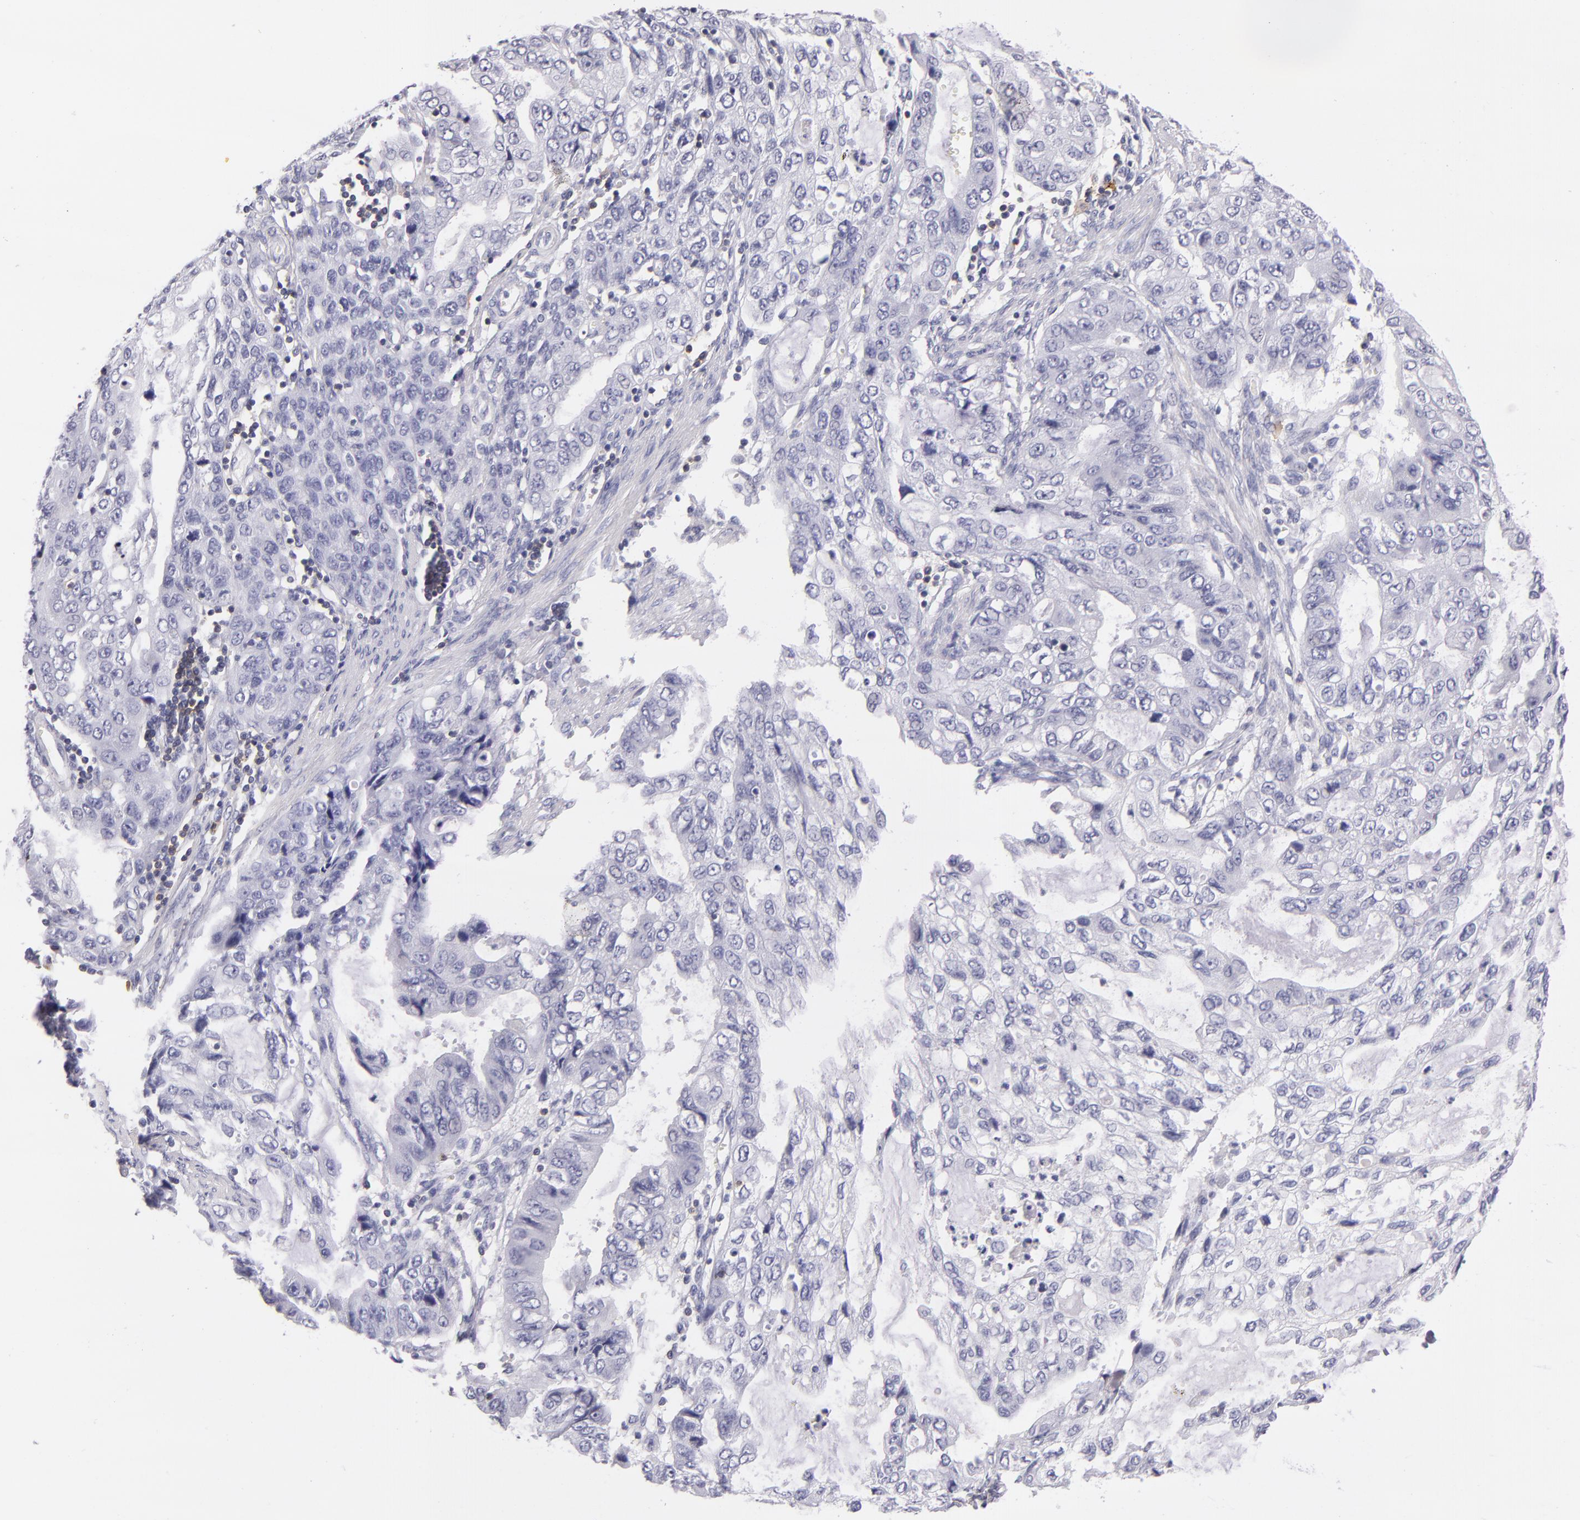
{"staining": {"intensity": "negative", "quantity": "none", "location": "none"}, "tissue": "stomach cancer", "cell_type": "Tumor cells", "image_type": "cancer", "snomed": [{"axis": "morphology", "description": "Adenocarcinoma, NOS"}, {"axis": "topography", "description": "Stomach, upper"}], "caption": "Stomach cancer (adenocarcinoma) was stained to show a protein in brown. There is no significant expression in tumor cells.", "gene": "CD48", "patient": {"sex": "female", "age": 52}}